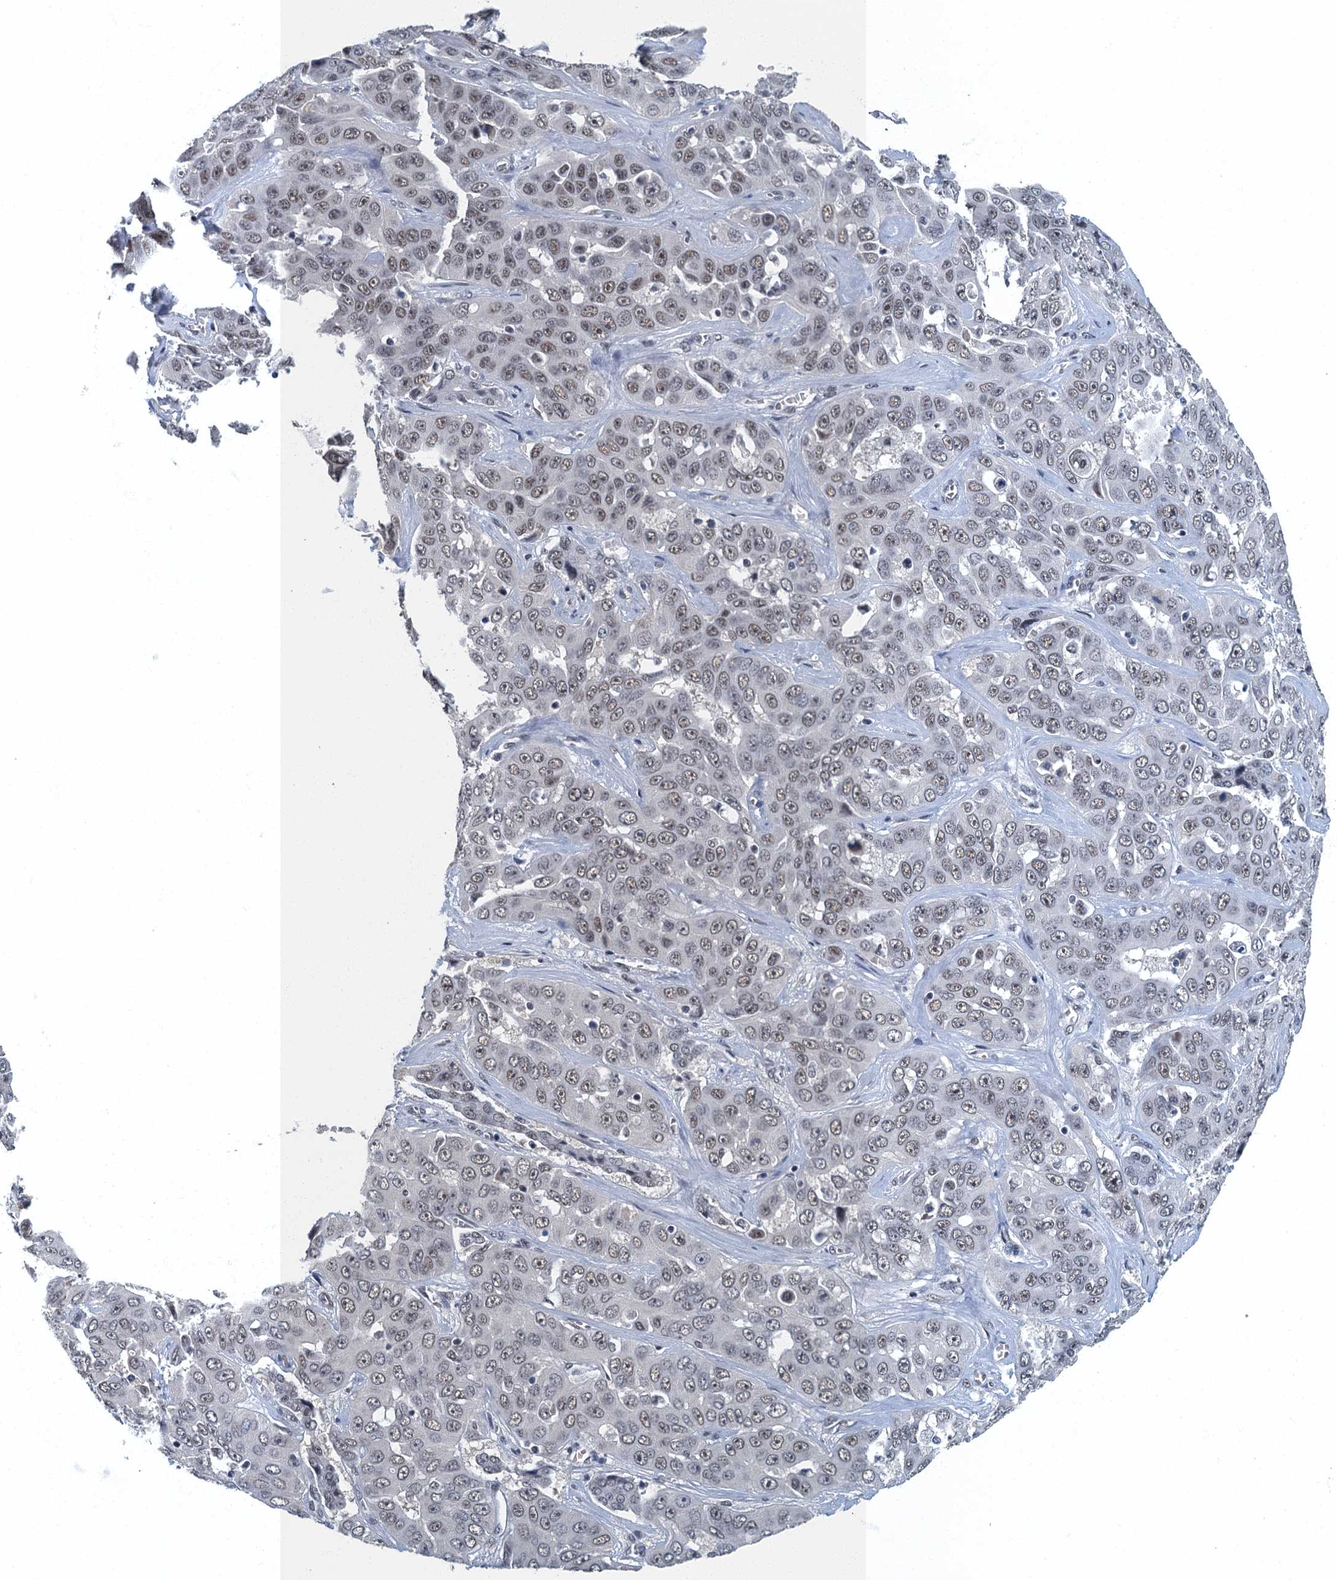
{"staining": {"intensity": "moderate", "quantity": ">75%", "location": "nuclear"}, "tissue": "liver cancer", "cell_type": "Tumor cells", "image_type": "cancer", "snomed": [{"axis": "morphology", "description": "Cholangiocarcinoma"}, {"axis": "topography", "description": "Liver"}], "caption": "Liver cholangiocarcinoma stained with DAB (3,3'-diaminobenzidine) immunohistochemistry (IHC) exhibits medium levels of moderate nuclear expression in approximately >75% of tumor cells. (Brightfield microscopy of DAB IHC at high magnification).", "gene": "GADL1", "patient": {"sex": "female", "age": 52}}